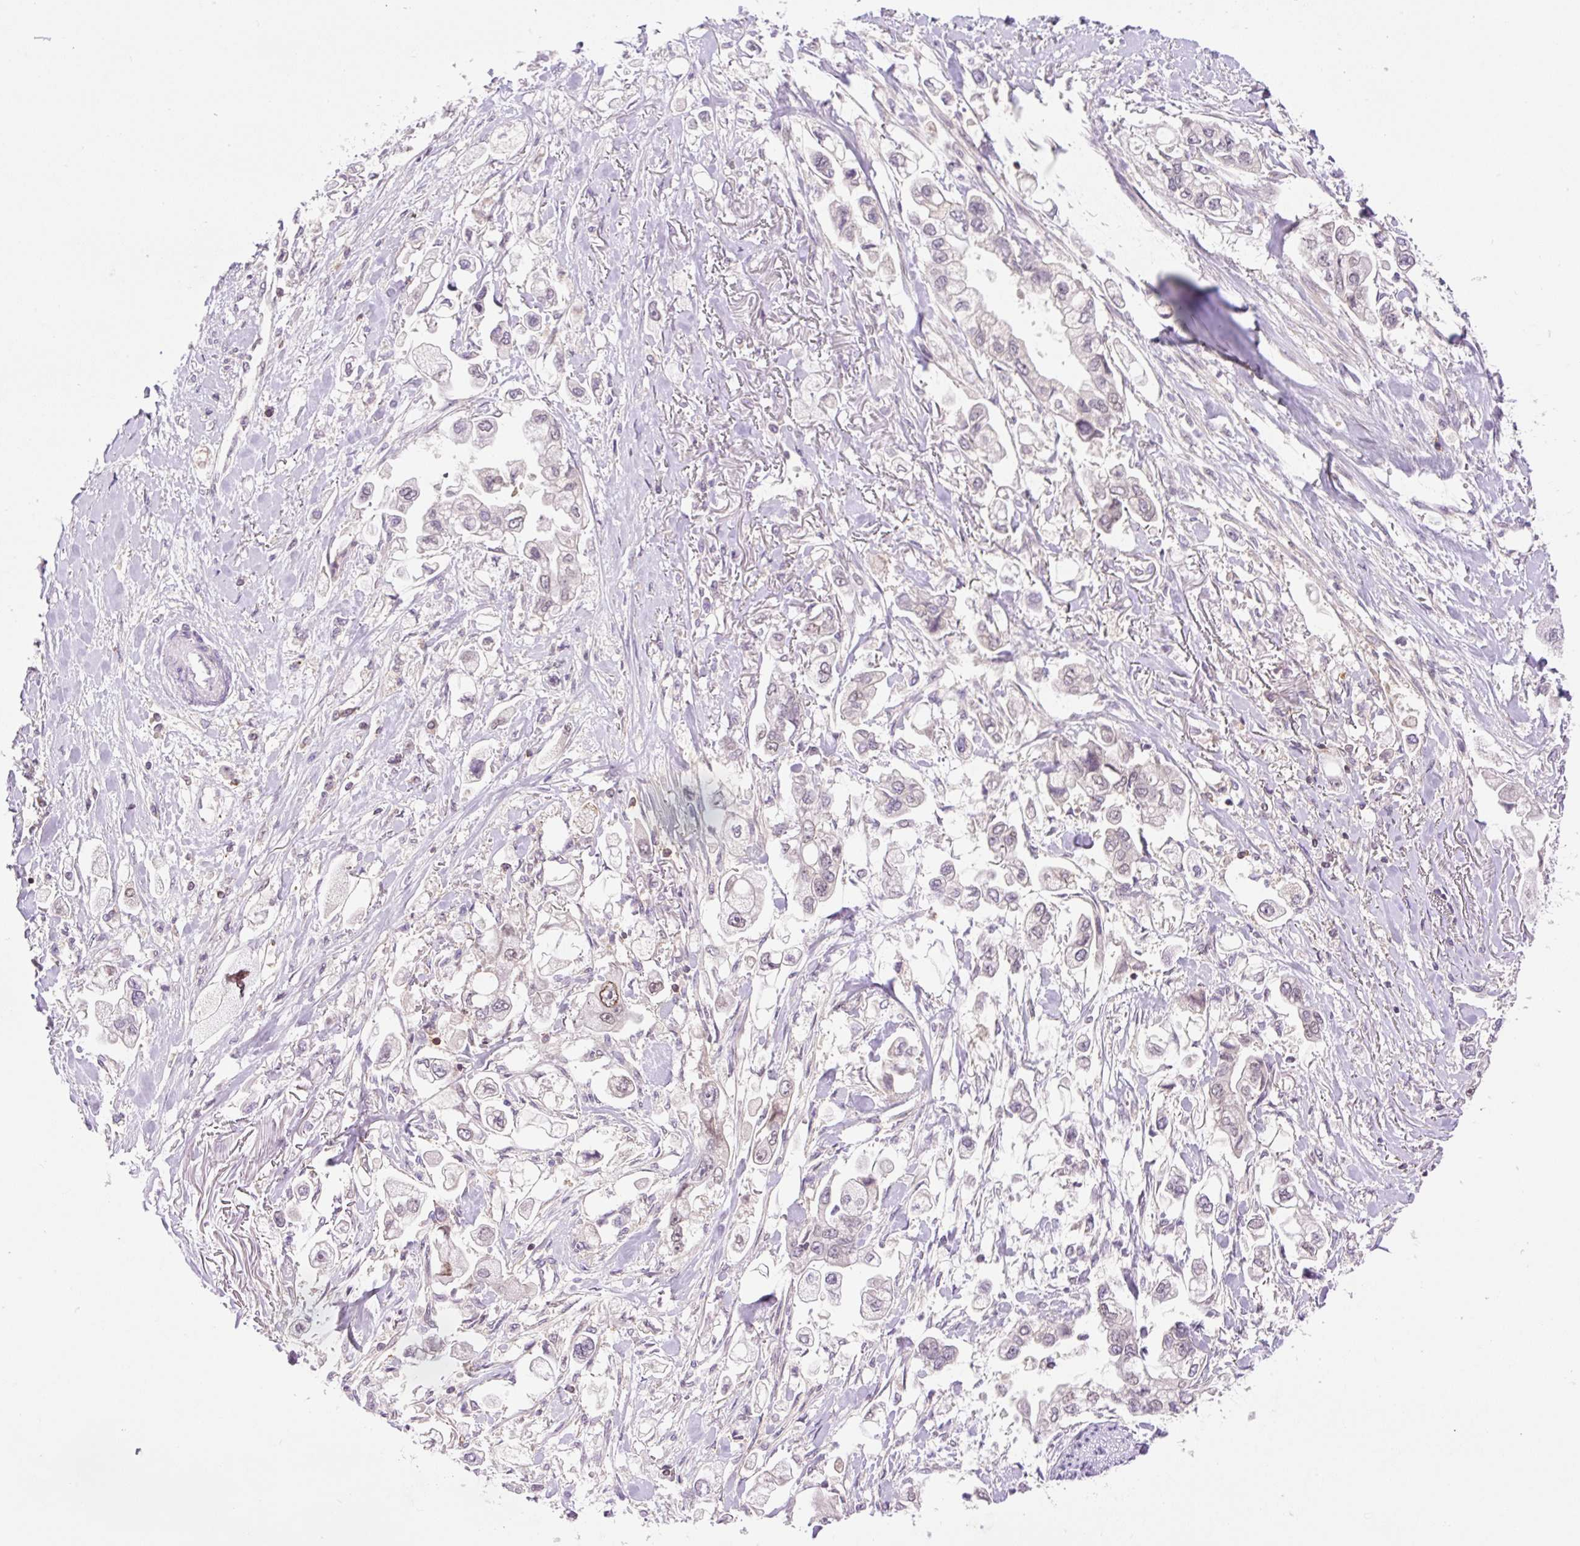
{"staining": {"intensity": "weak", "quantity": "<25%", "location": "nuclear"}, "tissue": "stomach cancer", "cell_type": "Tumor cells", "image_type": "cancer", "snomed": [{"axis": "morphology", "description": "Adenocarcinoma, NOS"}, {"axis": "topography", "description": "Stomach"}], "caption": "There is no significant staining in tumor cells of stomach cancer.", "gene": "CARD11", "patient": {"sex": "male", "age": 62}}